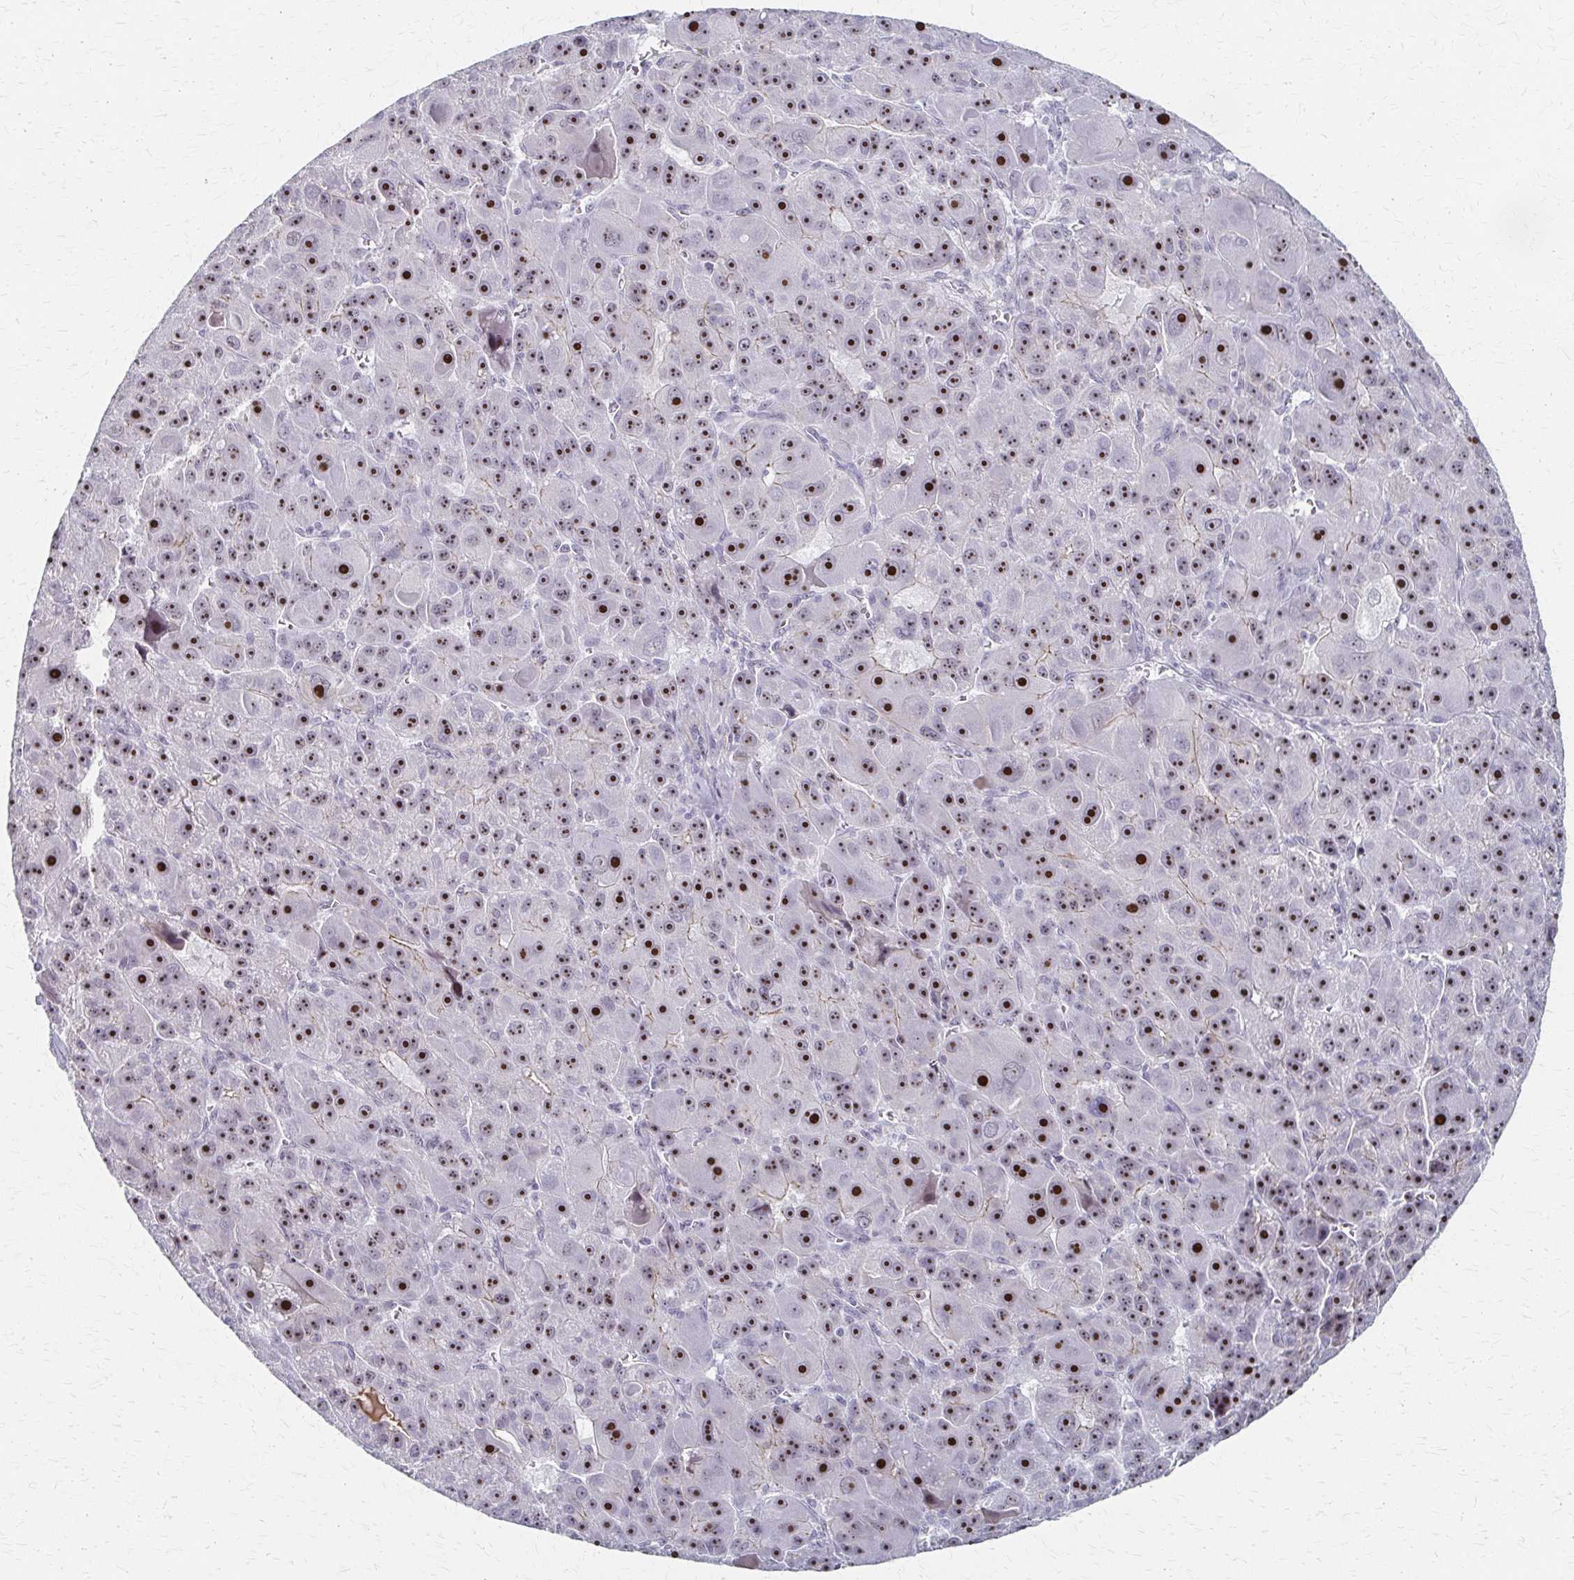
{"staining": {"intensity": "strong", "quantity": ">75%", "location": "nuclear"}, "tissue": "liver cancer", "cell_type": "Tumor cells", "image_type": "cancer", "snomed": [{"axis": "morphology", "description": "Carcinoma, Hepatocellular, NOS"}, {"axis": "topography", "description": "Liver"}], "caption": "IHC of hepatocellular carcinoma (liver) exhibits high levels of strong nuclear expression in approximately >75% of tumor cells.", "gene": "PES1", "patient": {"sex": "male", "age": 76}}